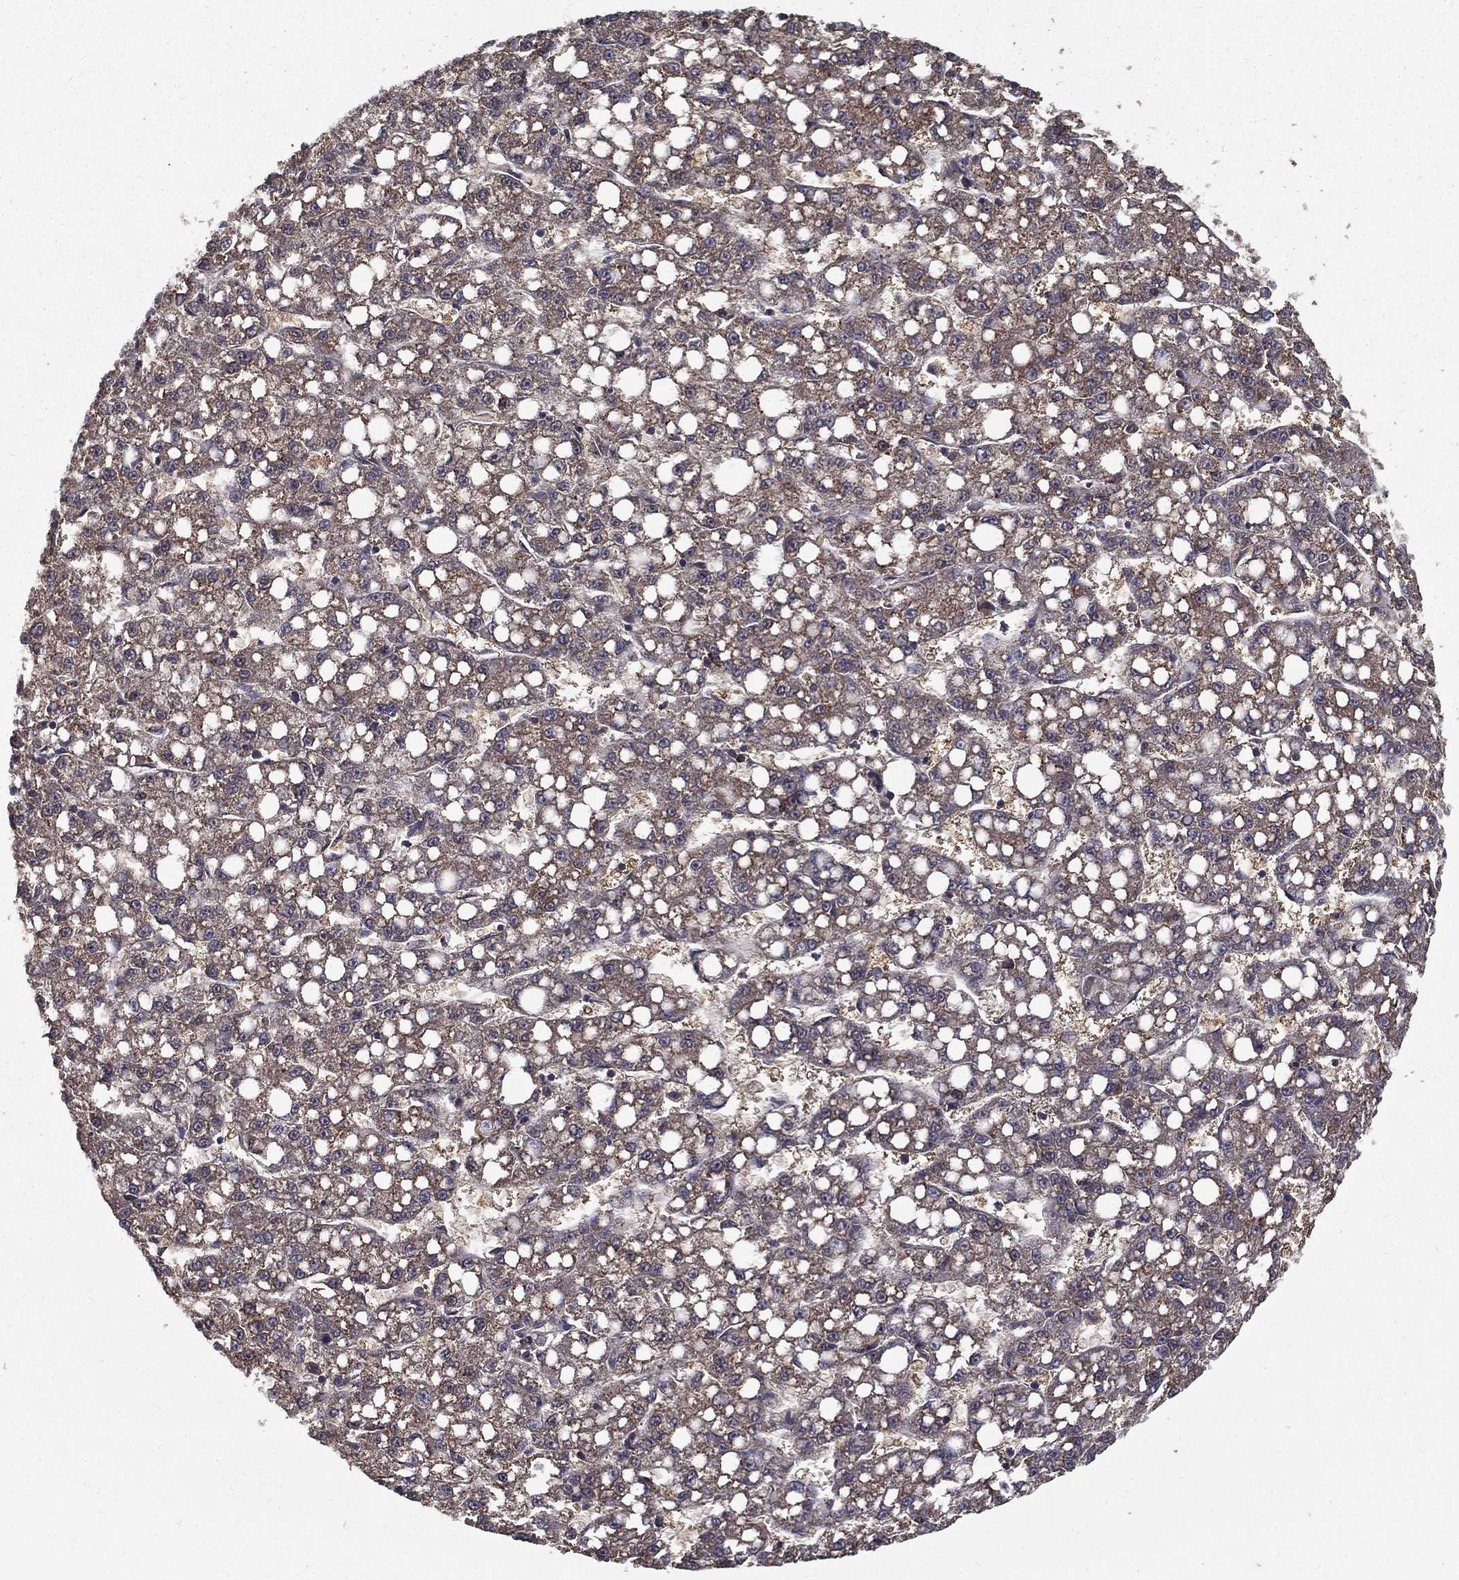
{"staining": {"intensity": "weak", "quantity": "<25%", "location": "cytoplasmic/membranous"}, "tissue": "liver cancer", "cell_type": "Tumor cells", "image_type": "cancer", "snomed": [{"axis": "morphology", "description": "Carcinoma, Hepatocellular, NOS"}, {"axis": "topography", "description": "Liver"}], "caption": "A photomicrograph of liver cancer (hepatocellular carcinoma) stained for a protein exhibits no brown staining in tumor cells. The staining was performed using DAB to visualize the protein expression in brown, while the nuclei were stained in blue with hematoxylin (Magnification: 20x).", "gene": "CARM1", "patient": {"sex": "female", "age": 65}}